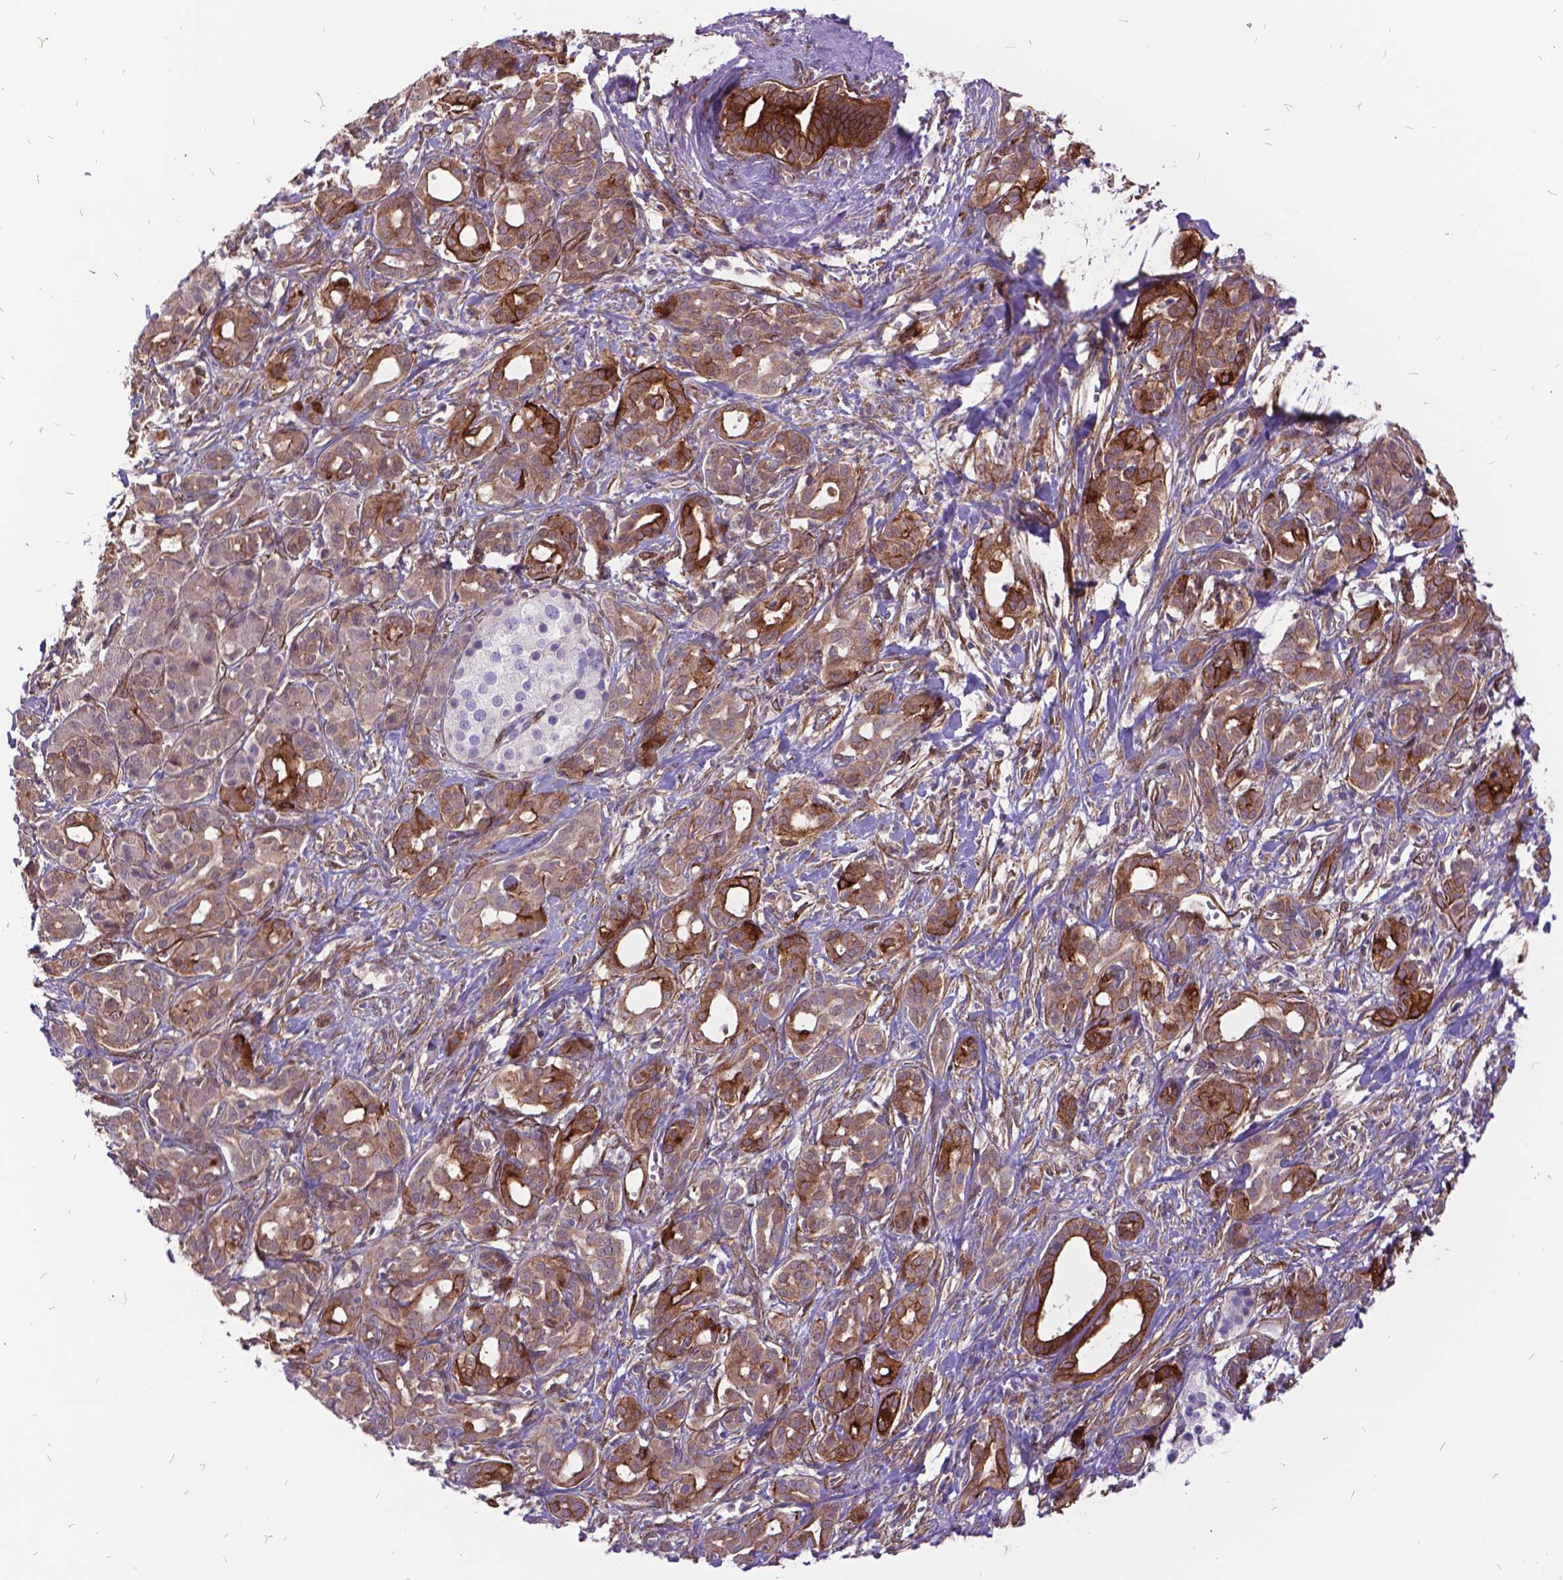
{"staining": {"intensity": "moderate", "quantity": "<25%", "location": "cytoplasmic/membranous"}, "tissue": "pancreatic cancer", "cell_type": "Tumor cells", "image_type": "cancer", "snomed": [{"axis": "morphology", "description": "Adenocarcinoma, NOS"}, {"axis": "topography", "description": "Pancreas"}], "caption": "The image displays staining of pancreatic cancer (adenocarcinoma), revealing moderate cytoplasmic/membranous protein expression (brown color) within tumor cells. (brown staining indicates protein expression, while blue staining denotes nuclei).", "gene": "GRB7", "patient": {"sex": "male", "age": 61}}